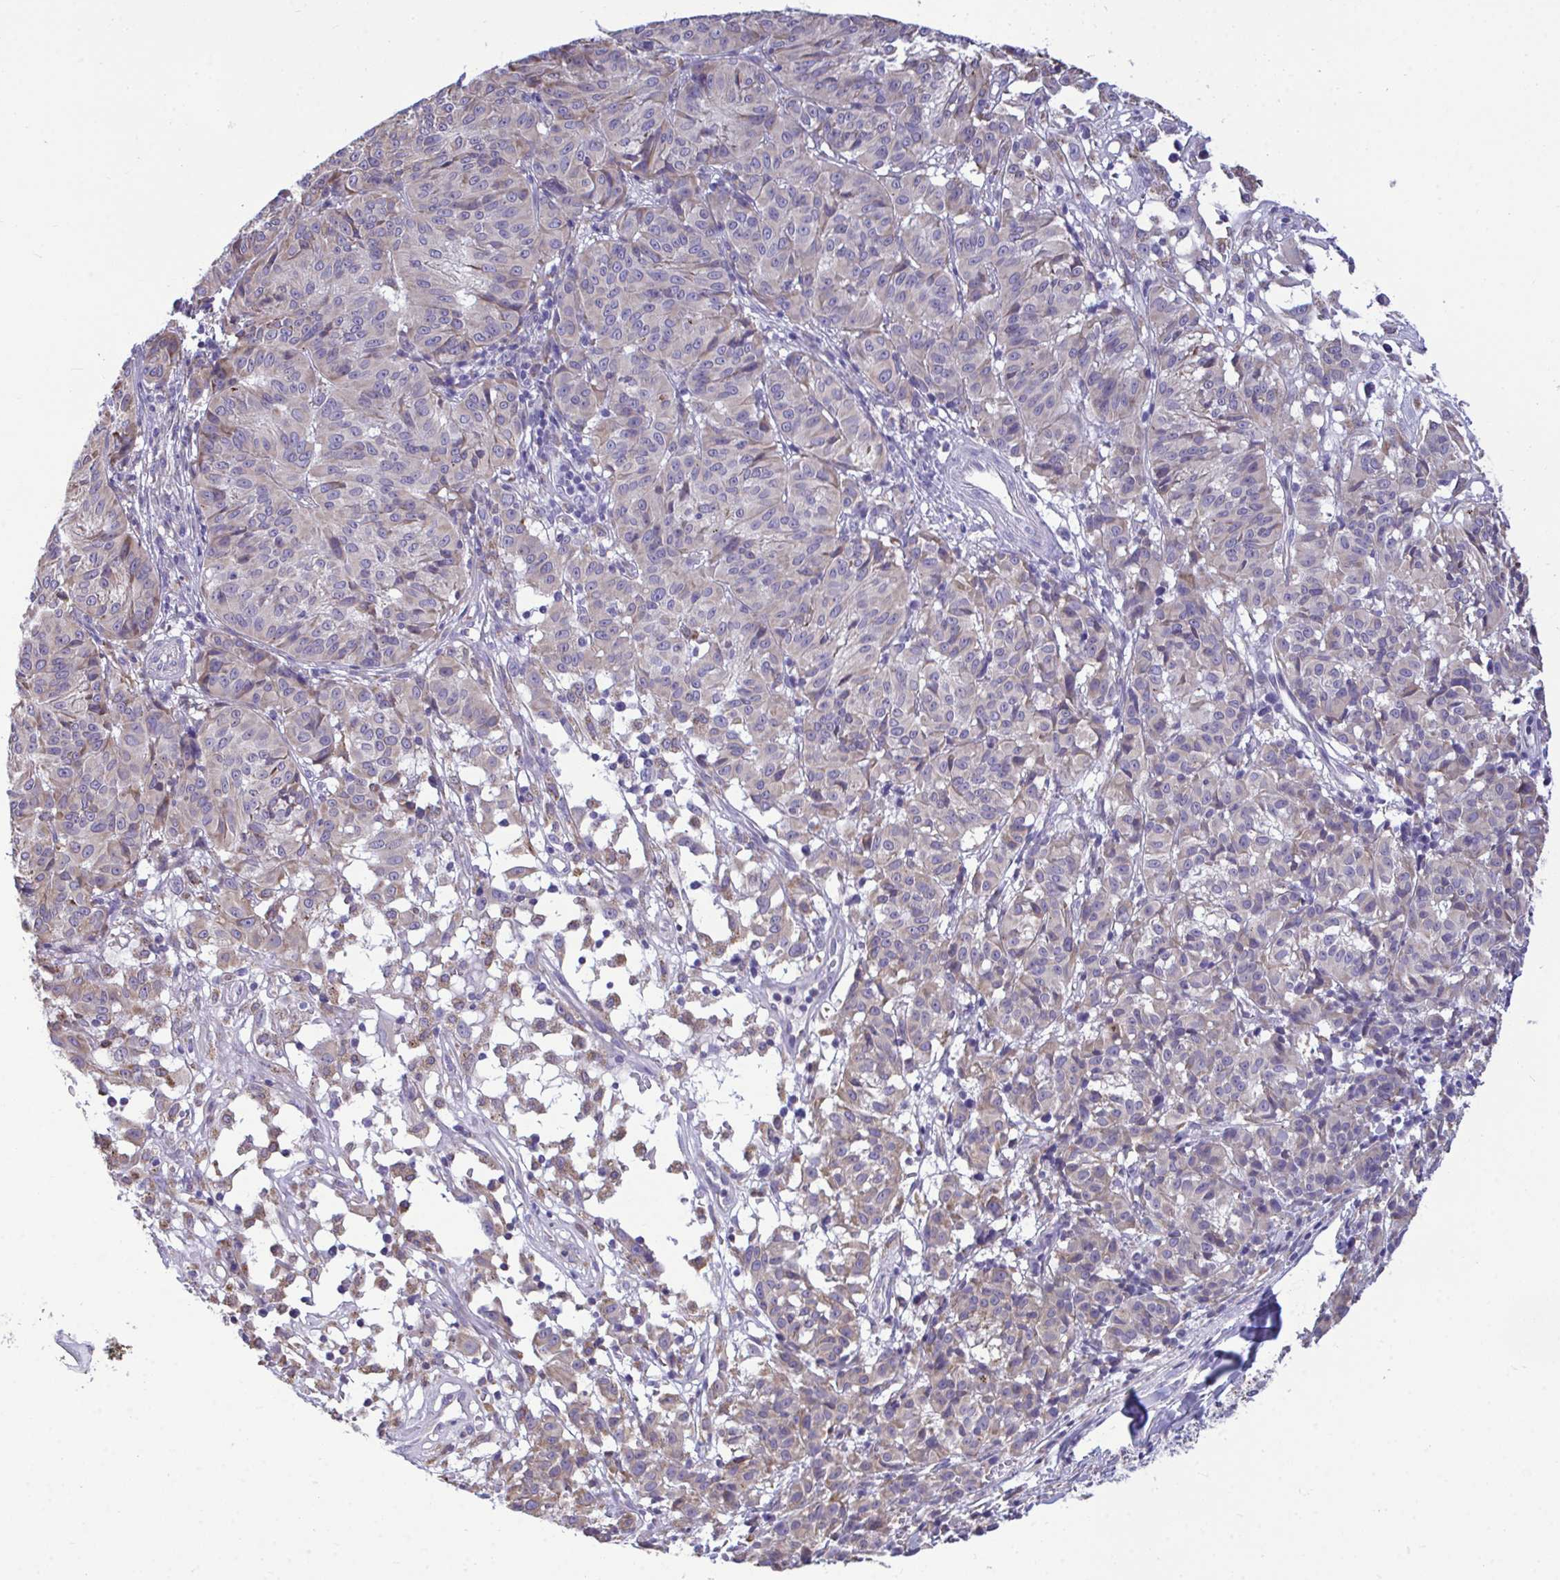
{"staining": {"intensity": "weak", "quantity": "<25%", "location": "cytoplasmic/membranous"}, "tissue": "melanoma", "cell_type": "Tumor cells", "image_type": "cancer", "snomed": [{"axis": "morphology", "description": "Malignant melanoma, NOS"}, {"axis": "topography", "description": "Skin"}], "caption": "Human melanoma stained for a protein using IHC displays no staining in tumor cells.", "gene": "PIGK", "patient": {"sex": "female", "age": 72}}